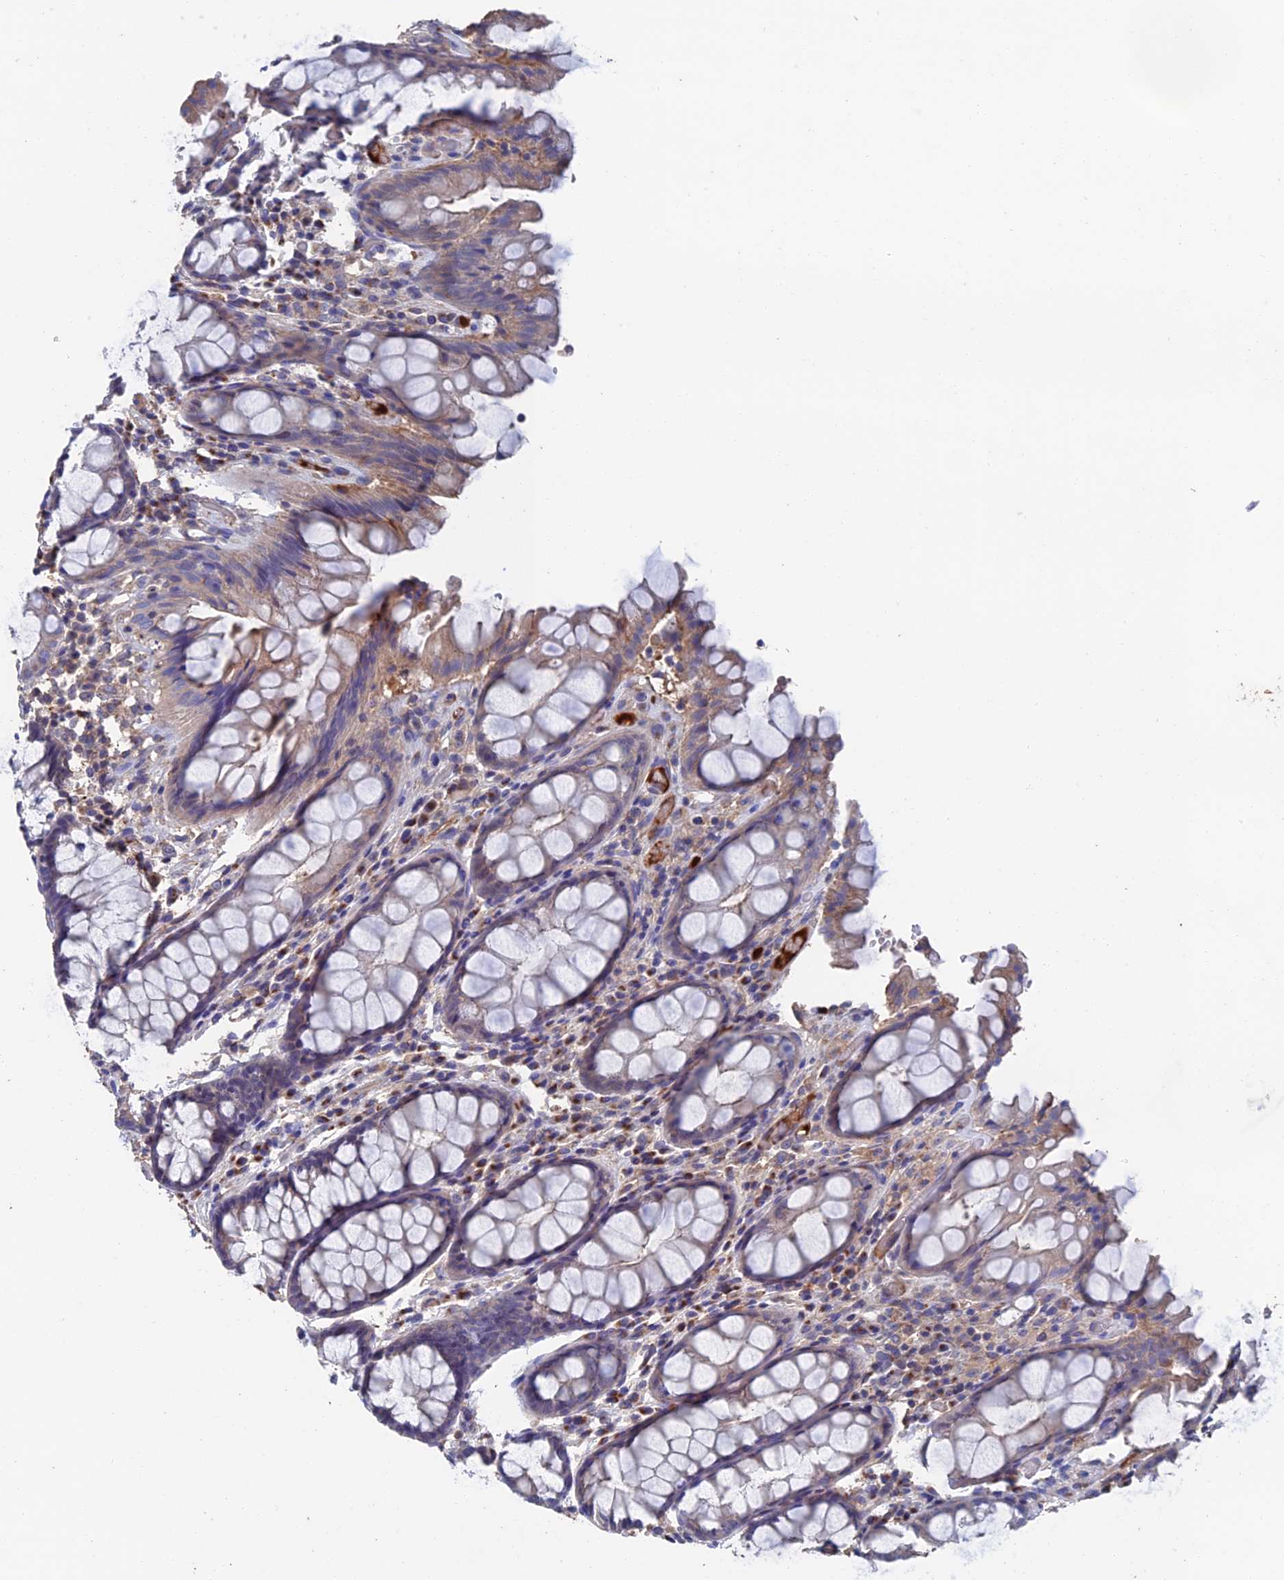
{"staining": {"intensity": "moderate", "quantity": "<25%", "location": "cytoplasmic/membranous"}, "tissue": "rectum", "cell_type": "Glandular cells", "image_type": "normal", "snomed": [{"axis": "morphology", "description": "Normal tissue, NOS"}, {"axis": "topography", "description": "Rectum"}], "caption": "Glandular cells exhibit low levels of moderate cytoplasmic/membranous staining in about <25% of cells in unremarkable human rectum.", "gene": "HPF1", "patient": {"sex": "male", "age": 64}}